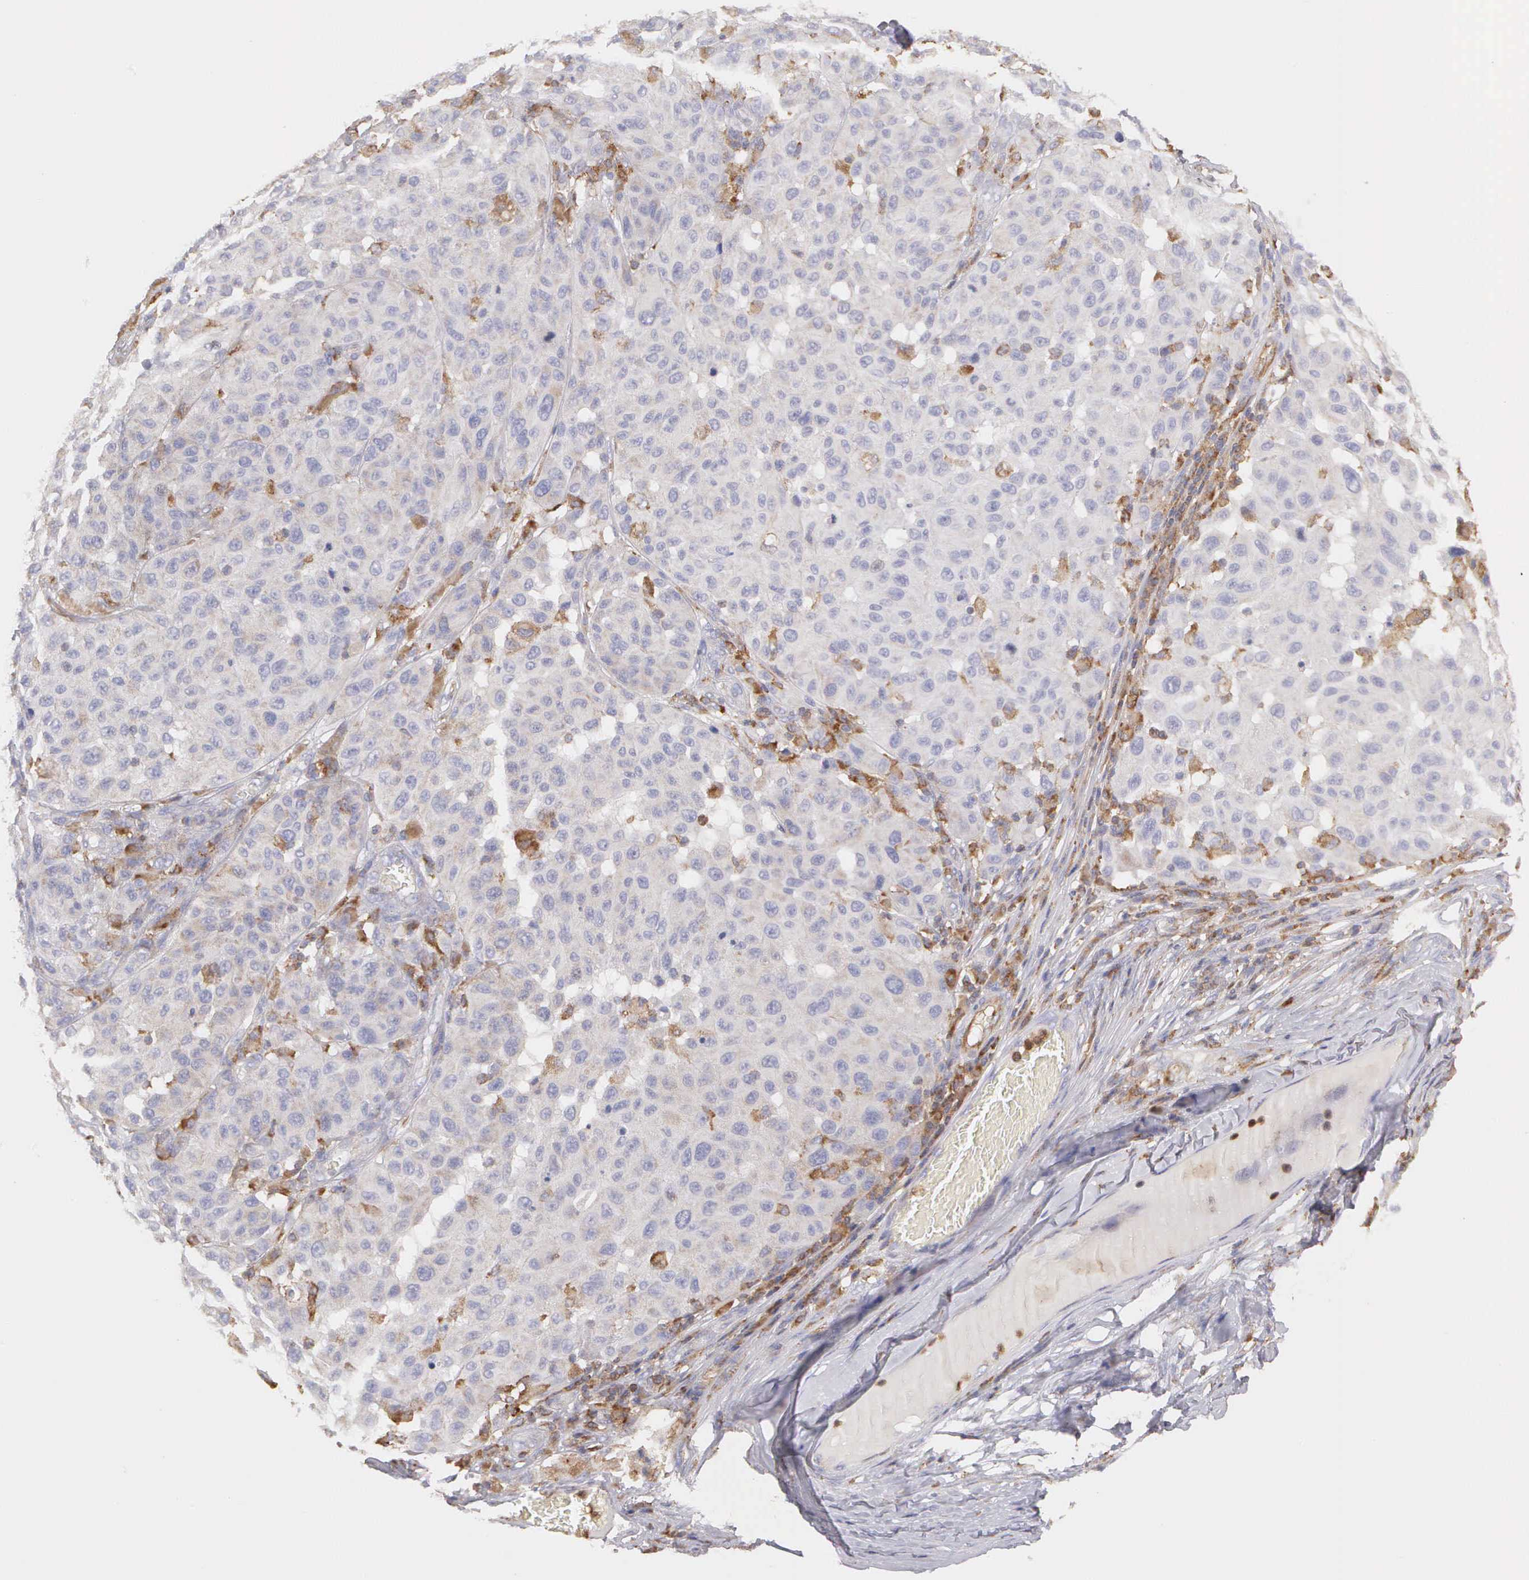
{"staining": {"intensity": "negative", "quantity": "none", "location": "none"}, "tissue": "melanoma", "cell_type": "Tumor cells", "image_type": "cancer", "snomed": [{"axis": "morphology", "description": "Malignant melanoma, NOS"}, {"axis": "topography", "description": "Skin"}], "caption": "IHC micrograph of neoplastic tissue: melanoma stained with DAB (3,3'-diaminobenzidine) displays no significant protein expression in tumor cells.", "gene": "ARHGAP4", "patient": {"sex": "female", "age": 77}}